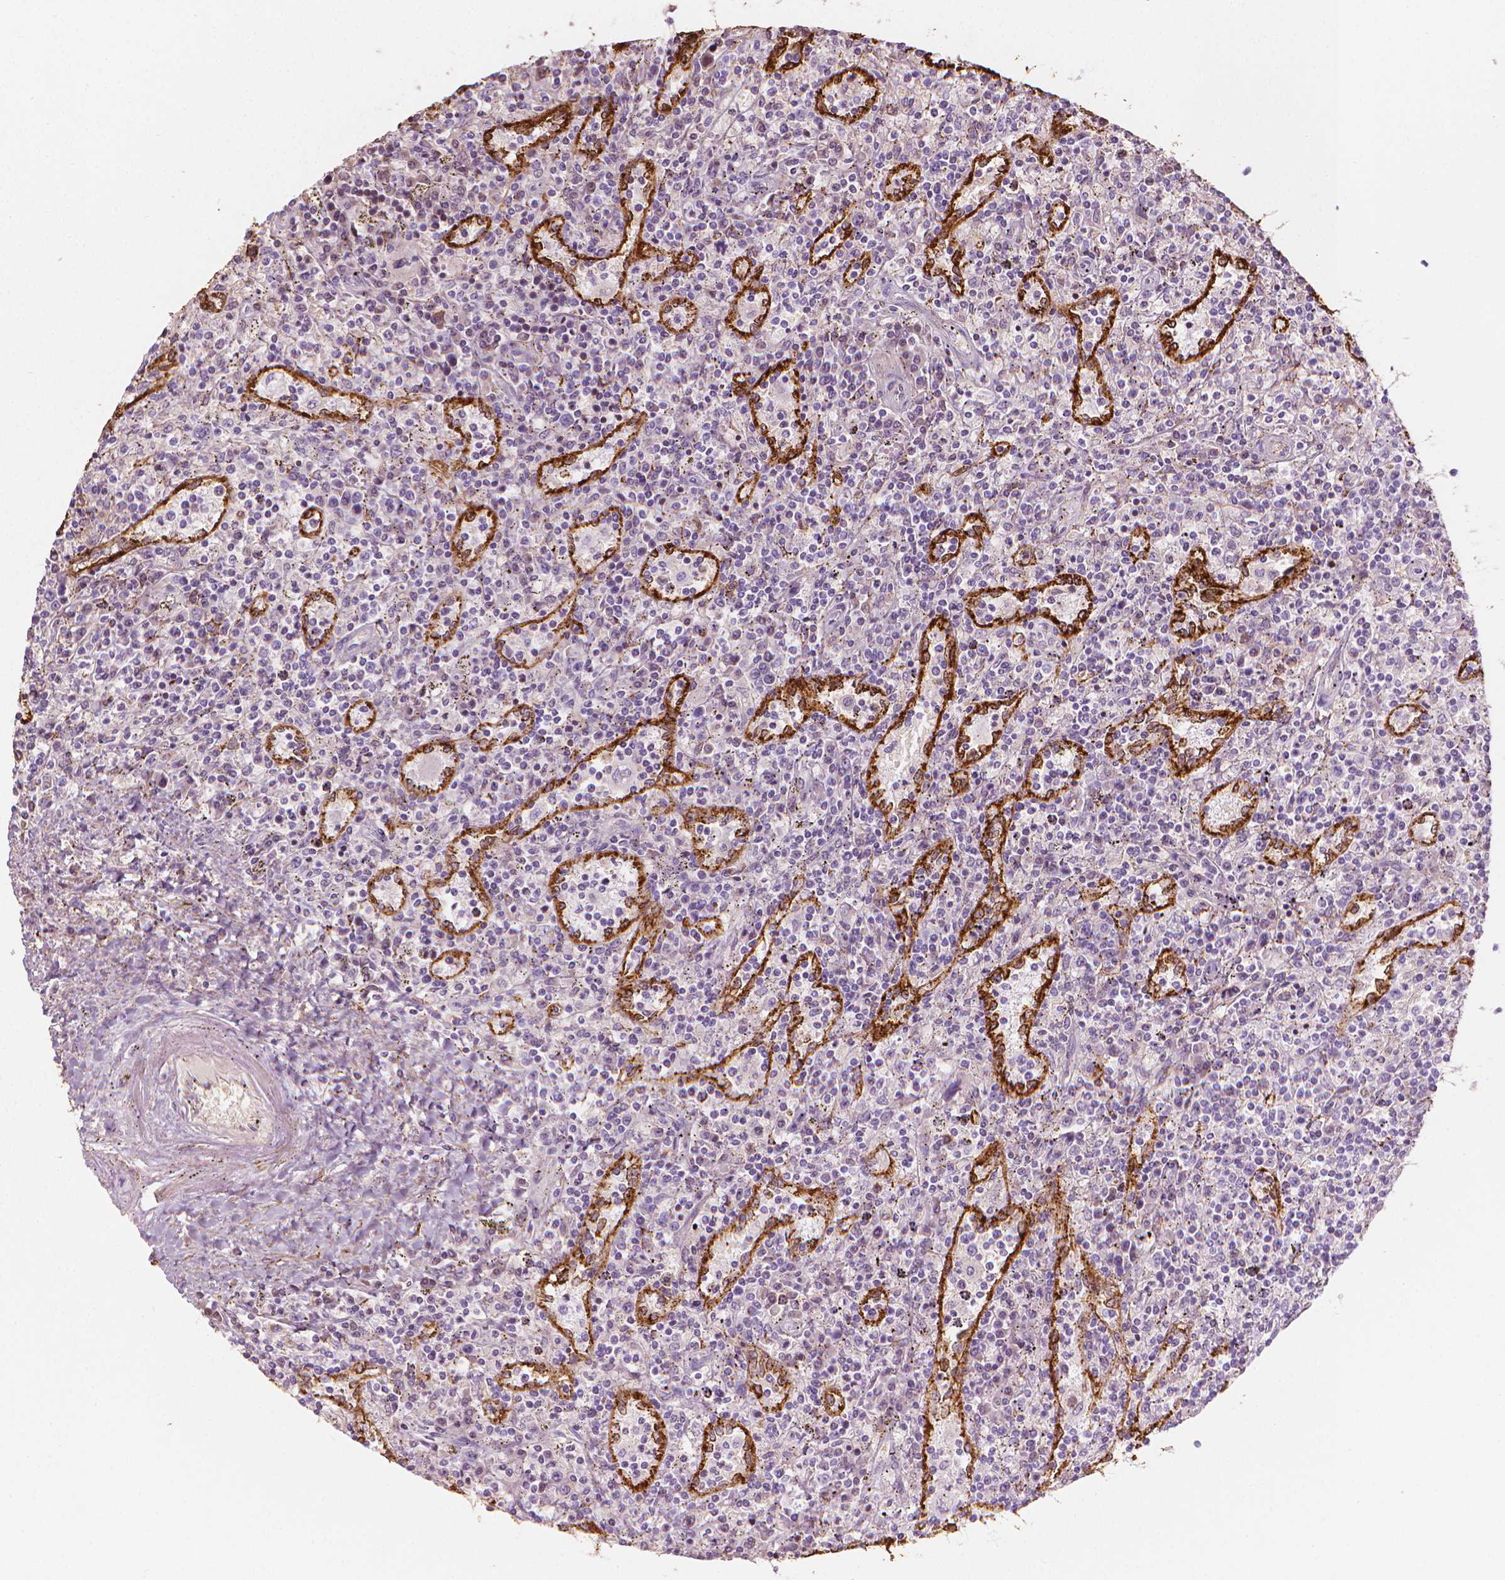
{"staining": {"intensity": "negative", "quantity": "none", "location": "none"}, "tissue": "lymphoma", "cell_type": "Tumor cells", "image_type": "cancer", "snomed": [{"axis": "morphology", "description": "Malignant lymphoma, non-Hodgkin's type, Low grade"}, {"axis": "topography", "description": "Spleen"}], "caption": "A high-resolution image shows immunohistochemistry (IHC) staining of malignant lymphoma, non-Hodgkin's type (low-grade), which demonstrates no significant staining in tumor cells. The staining is performed using DAB (3,3'-diaminobenzidine) brown chromogen with nuclei counter-stained in using hematoxylin.", "gene": "CES1", "patient": {"sex": "male", "age": 62}}